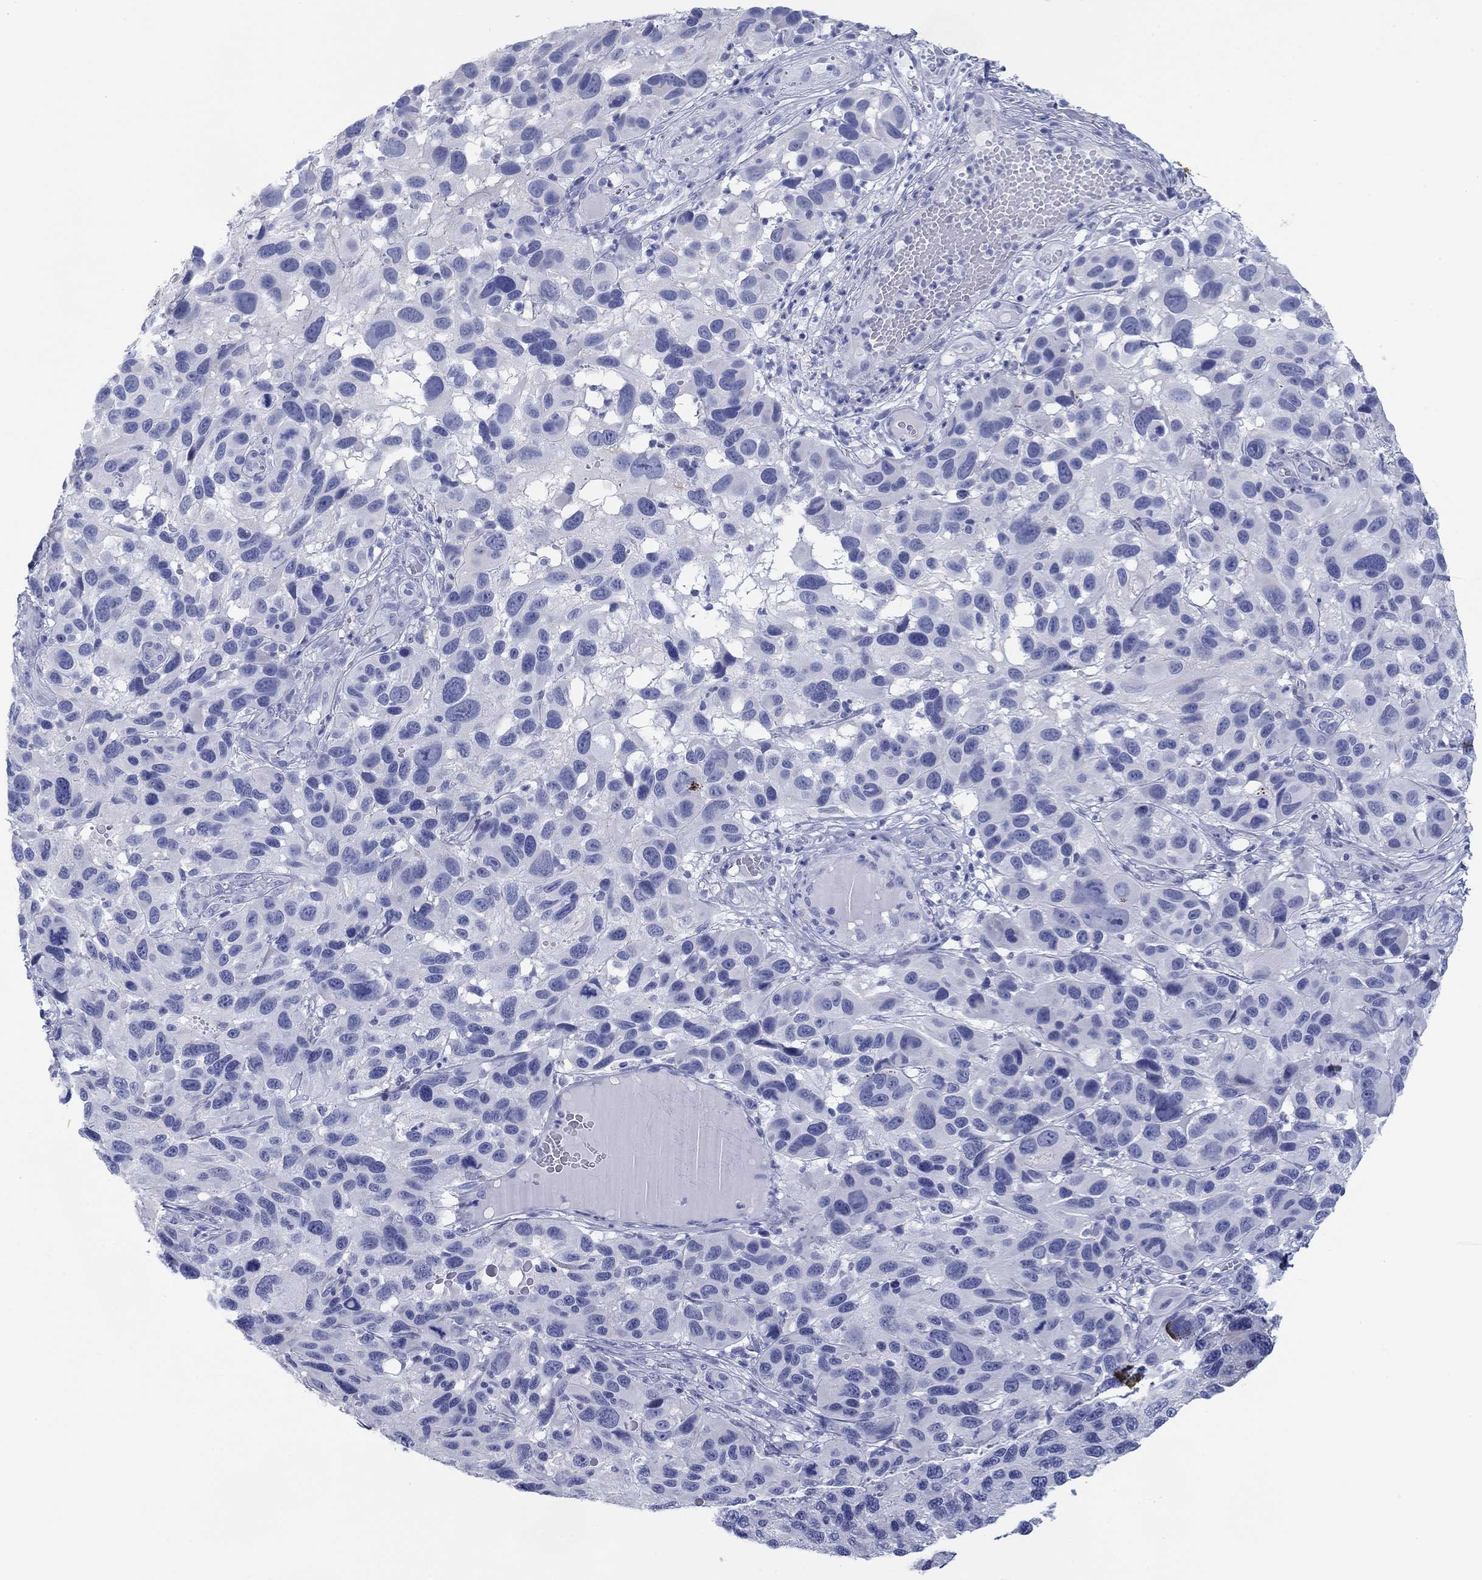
{"staining": {"intensity": "negative", "quantity": "none", "location": "none"}, "tissue": "melanoma", "cell_type": "Tumor cells", "image_type": "cancer", "snomed": [{"axis": "morphology", "description": "Malignant melanoma, NOS"}, {"axis": "topography", "description": "Skin"}], "caption": "There is no significant staining in tumor cells of melanoma.", "gene": "ATP1B1", "patient": {"sex": "male", "age": 53}}